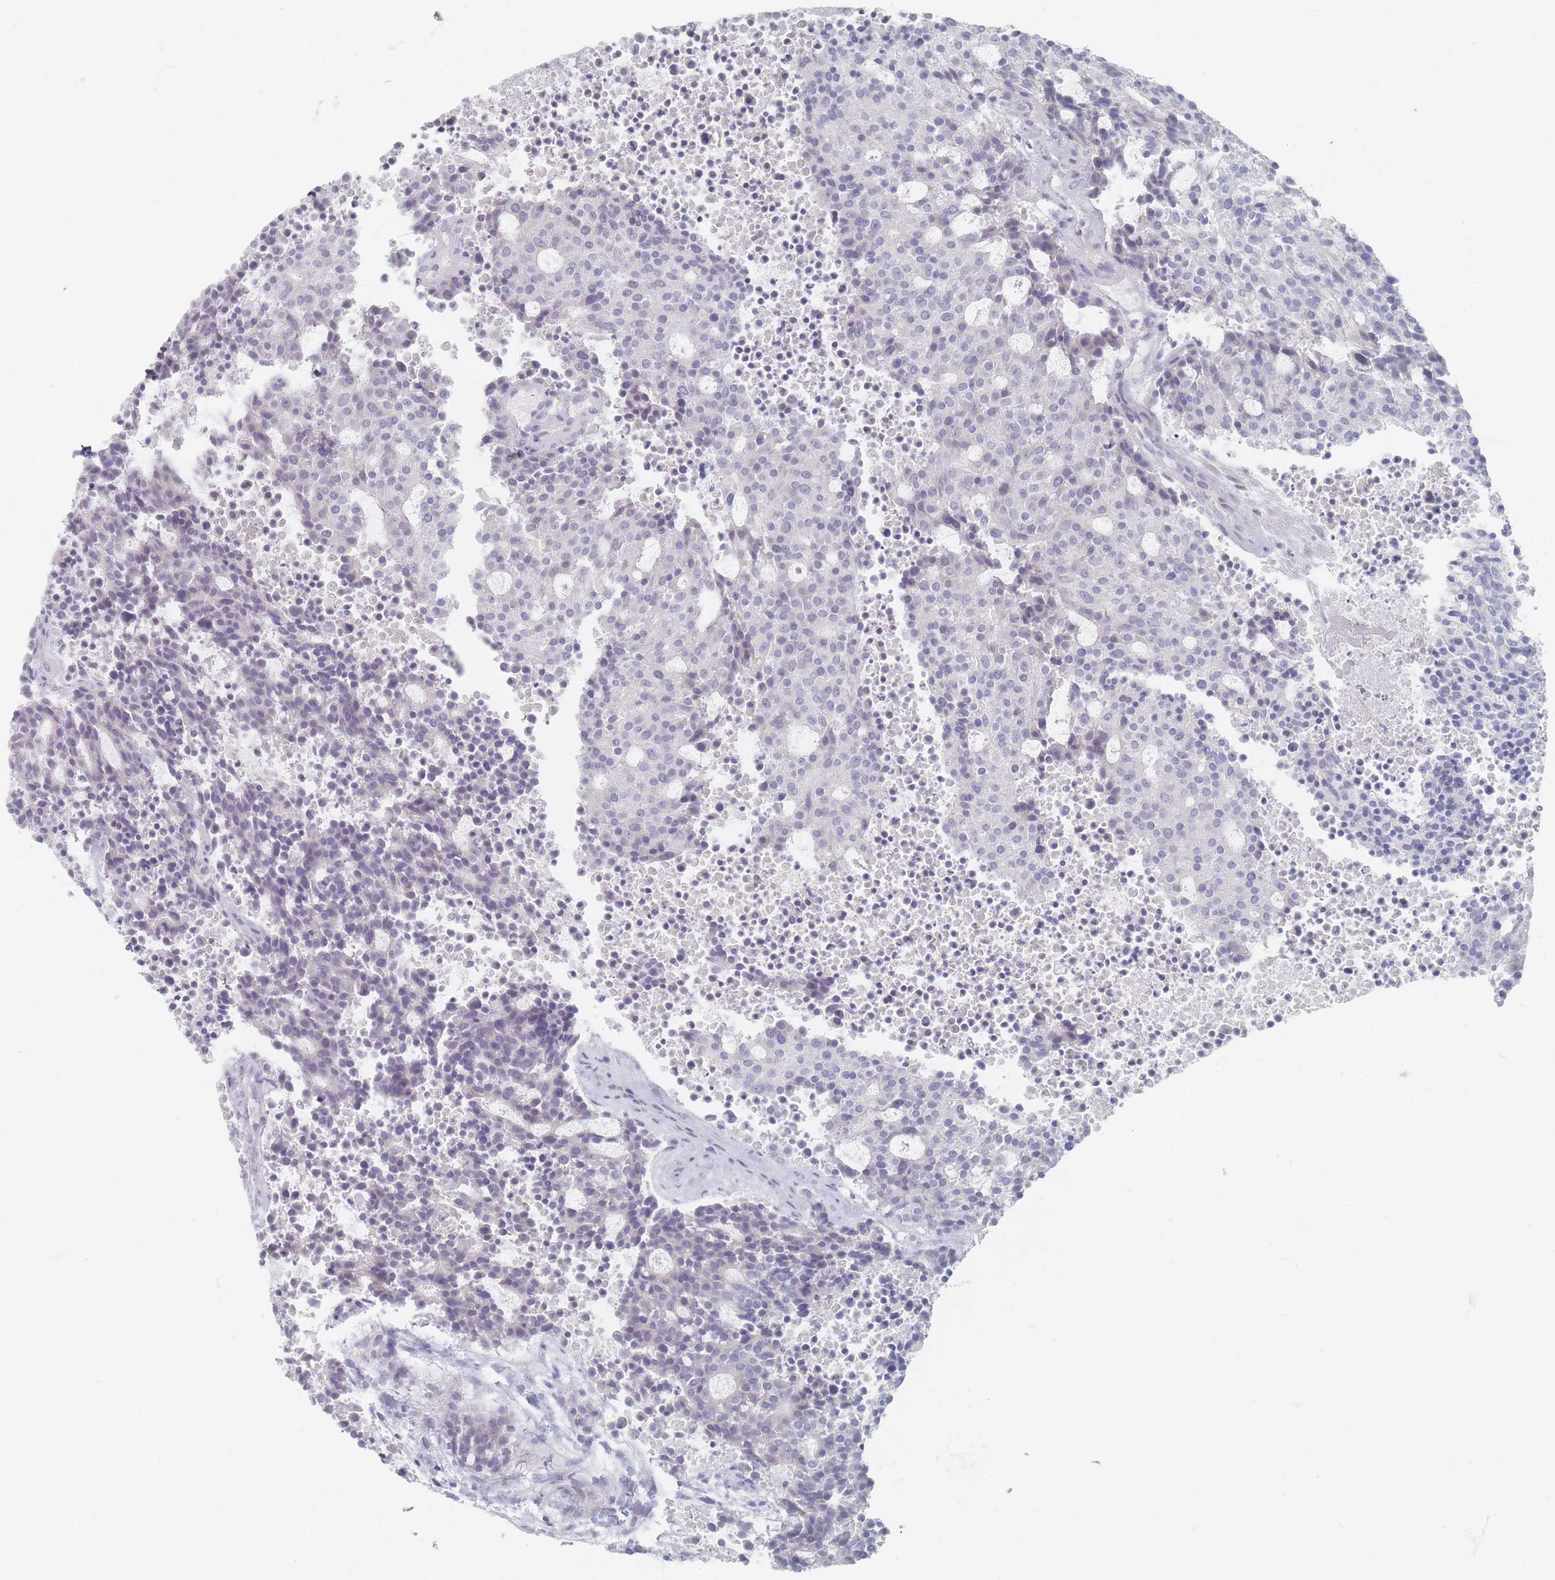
{"staining": {"intensity": "negative", "quantity": "none", "location": "none"}, "tissue": "carcinoid", "cell_type": "Tumor cells", "image_type": "cancer", "snomed": [{"axis": "morphology", "description": "Carcinoid, malignant, NOS"}, {"axis": "topography", "description": "Pancreas"}], "caption": "Immunohistochemistry (IHC) of carcinoid displays no expression in tumor cells.", "gene": "CD37", "patient": {"sex": "female", "age": 54}}